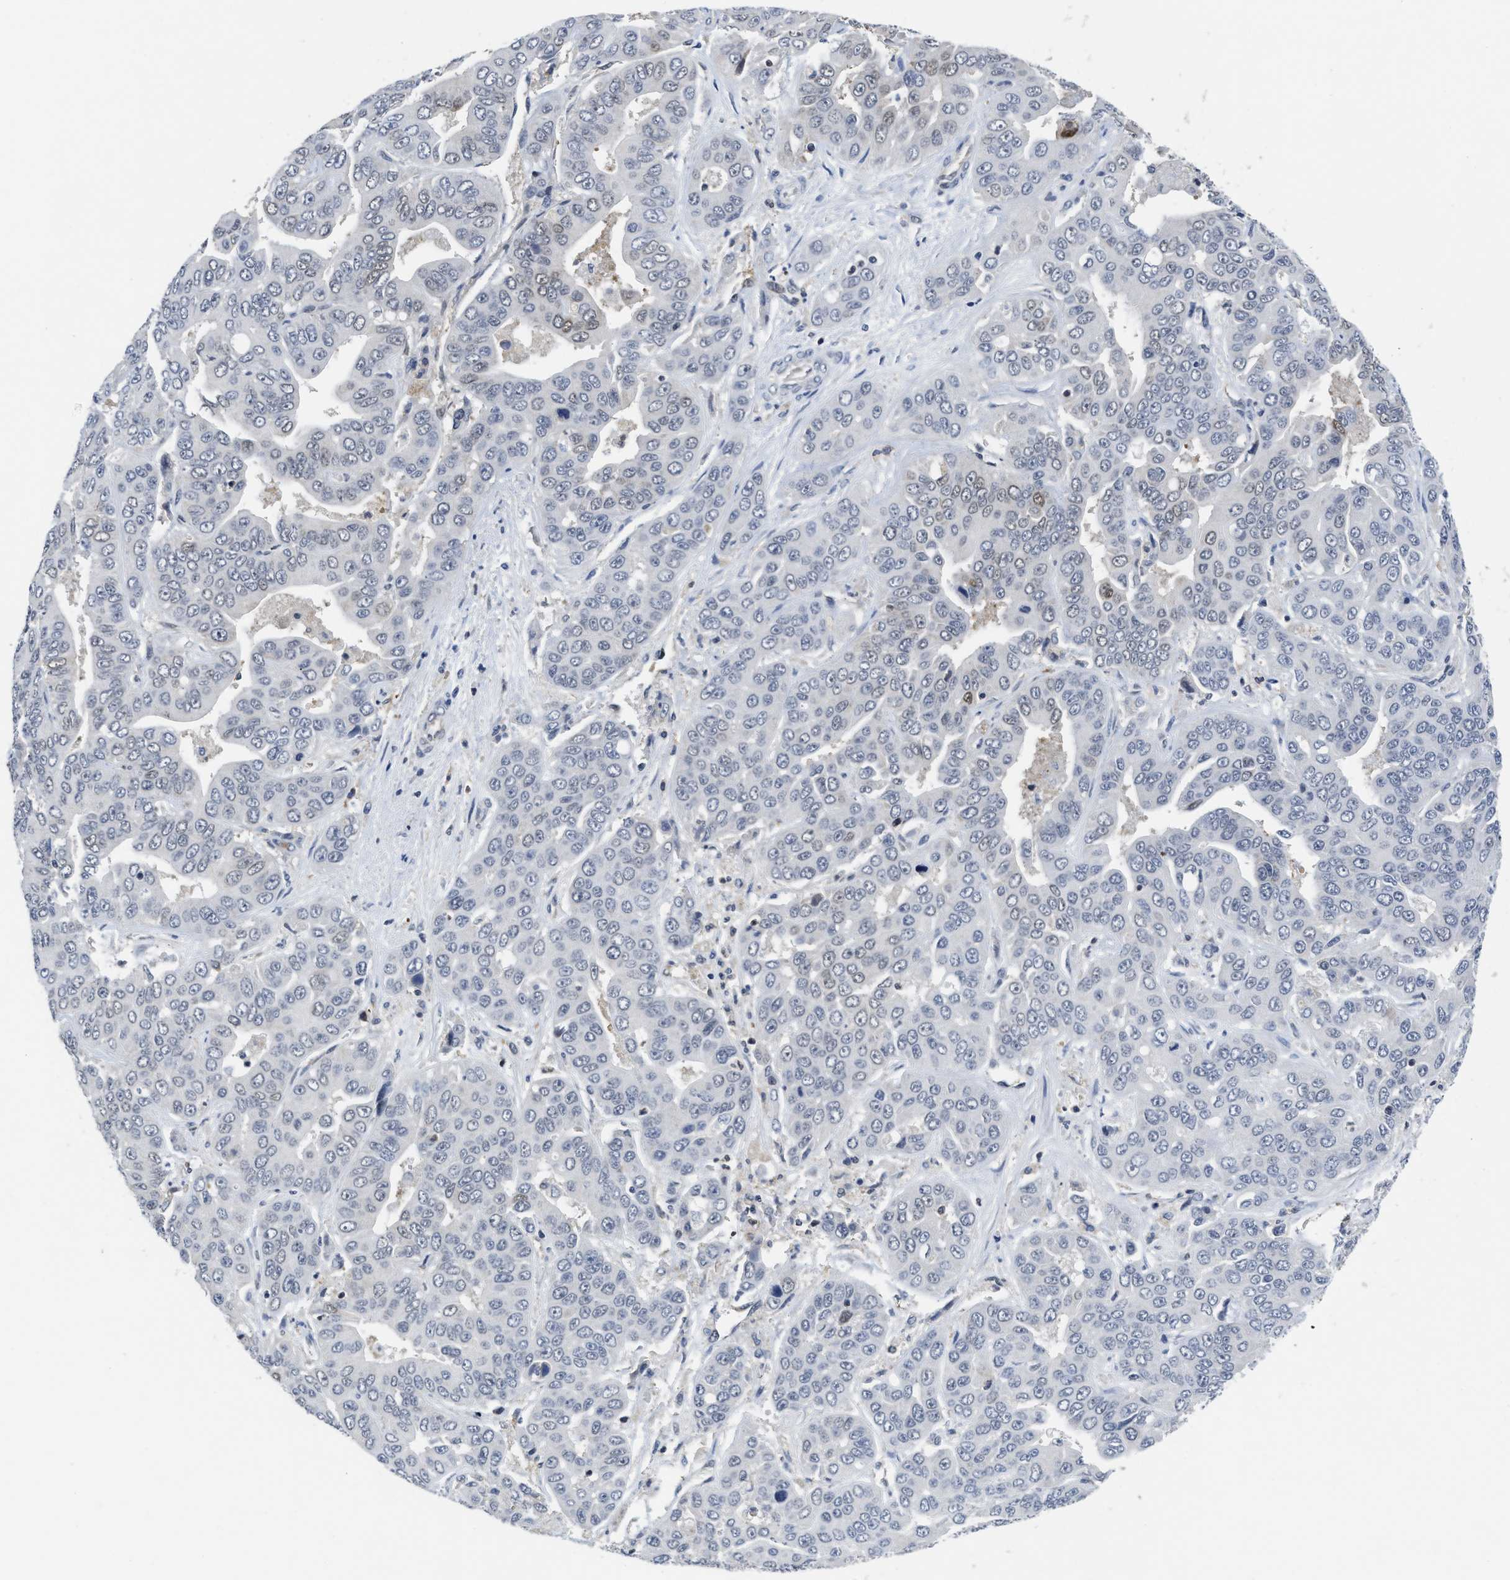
{"staining": {"intensity": "weak", "quantity": "<25%", "location": "nuclear"}, "tissue": "liver cancer", "cell_type": "Tumor cells", "image_type": "cancer", "snomed": [{"axis": "morphology", "description": "Cholangiocarcinoma"}, {"axis": "topography", "description": "Liver"}], "caption": "The immunohistochemistry histopathology image has no significant expression in tumor cells of liver cancer (cholangiocarcinoma) tissue. The staining is performed using DAB (3,3'-diaminobenzidine) brown chromogen with nuclei counter-stained in using hematoxylin.", "gene": "HIF1A", "patient": {"sex": "female", "age": 52}}